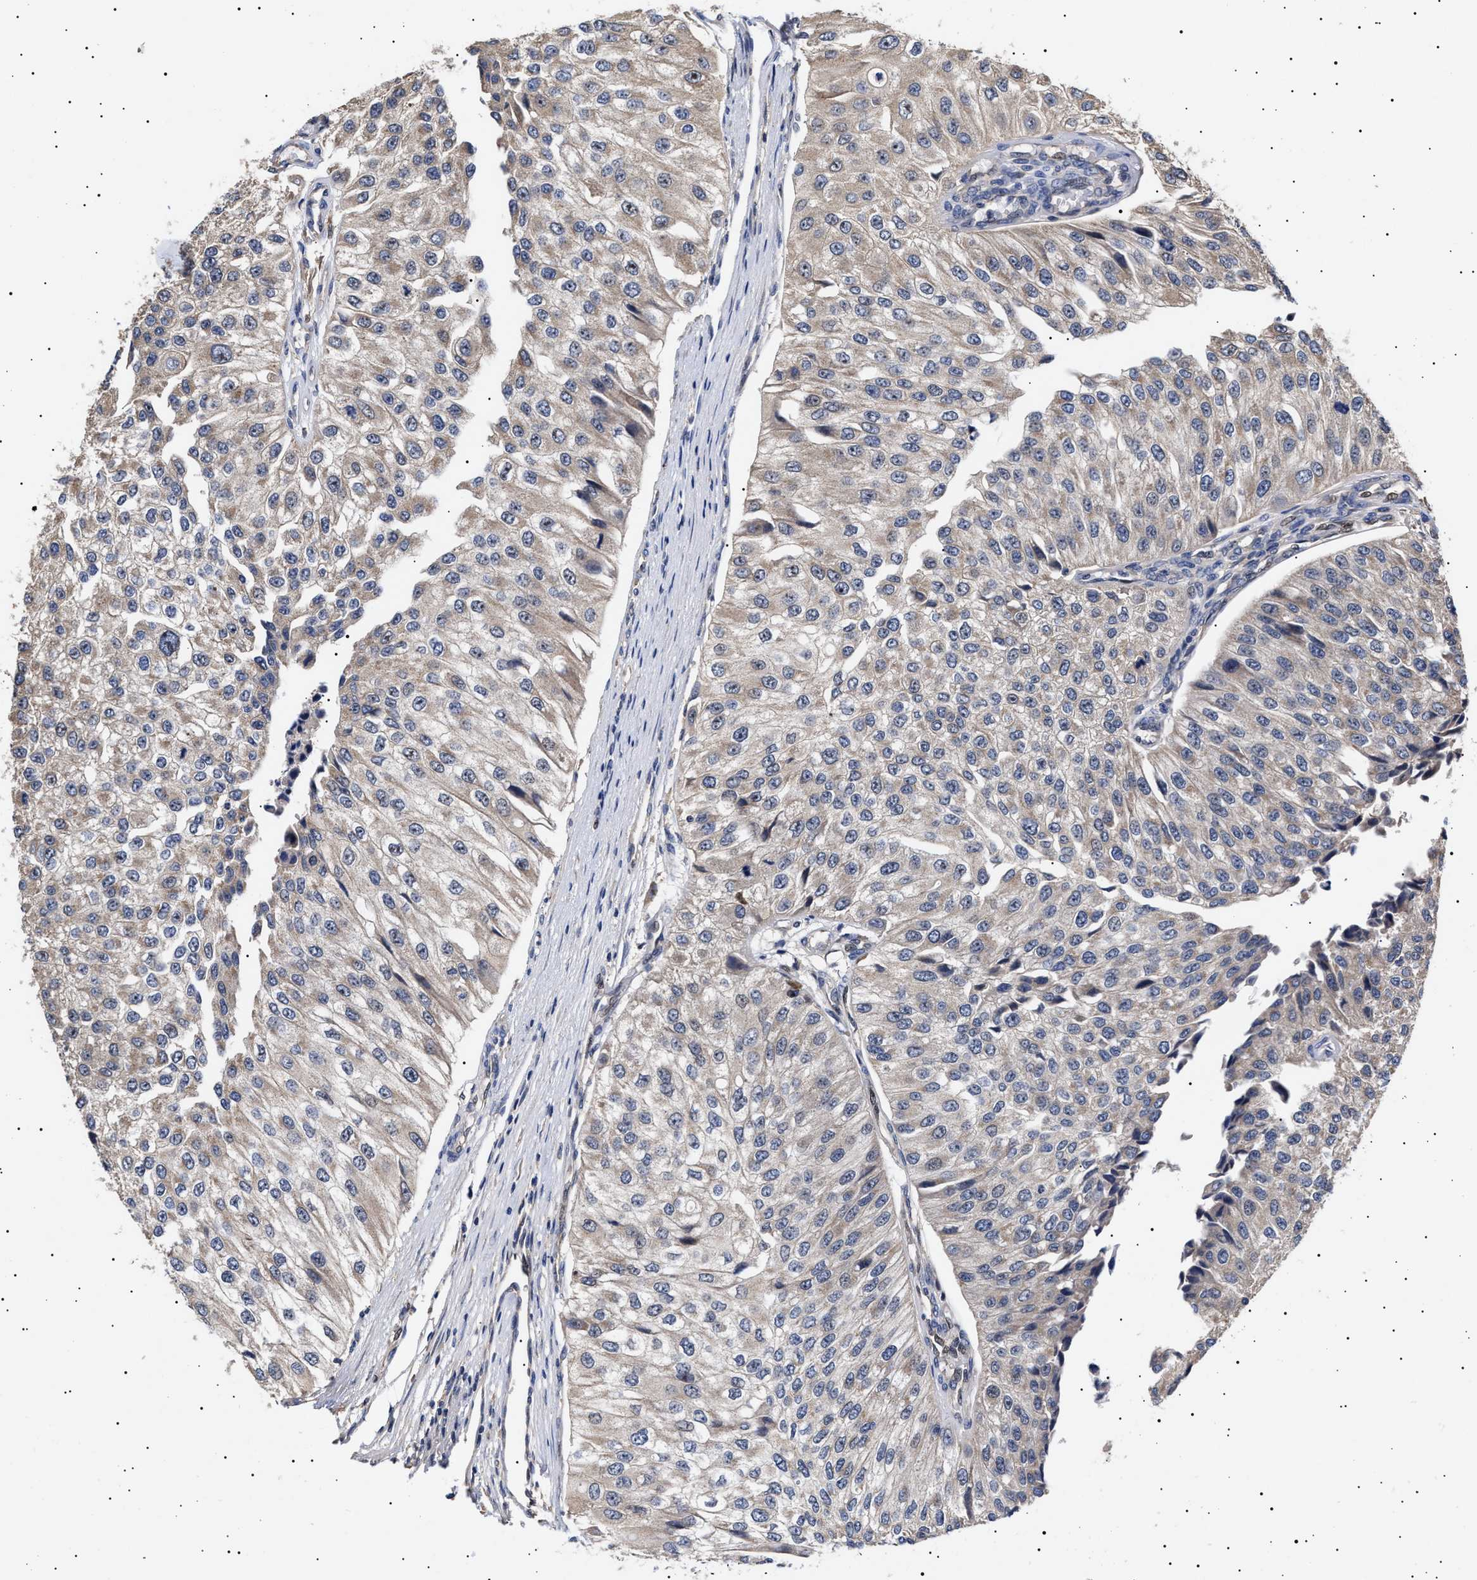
{"staining": {"intensity": "negative", "quantity": "none", "location": "none"}, "tissue": "urothelial cancer", "cell_type": "Tumor cells", "image_type": "cancer", "snomed": [{"axis": "morphology", "description": "Urothelial carcinoma, High grade"}, {"axis": "topography", "description": "Kidney"}, {"axis": "topography", "description": "Urinary bladder"}], "caption": "A photomicrograph of urothelial cancer stained for a protein reveals no brown staining in tumor cells. (Immunohistochemistry, brightfield microscopy, high magnification).", "gene": "KRBA1", "patient": {"sex": "male", "age": 77}}